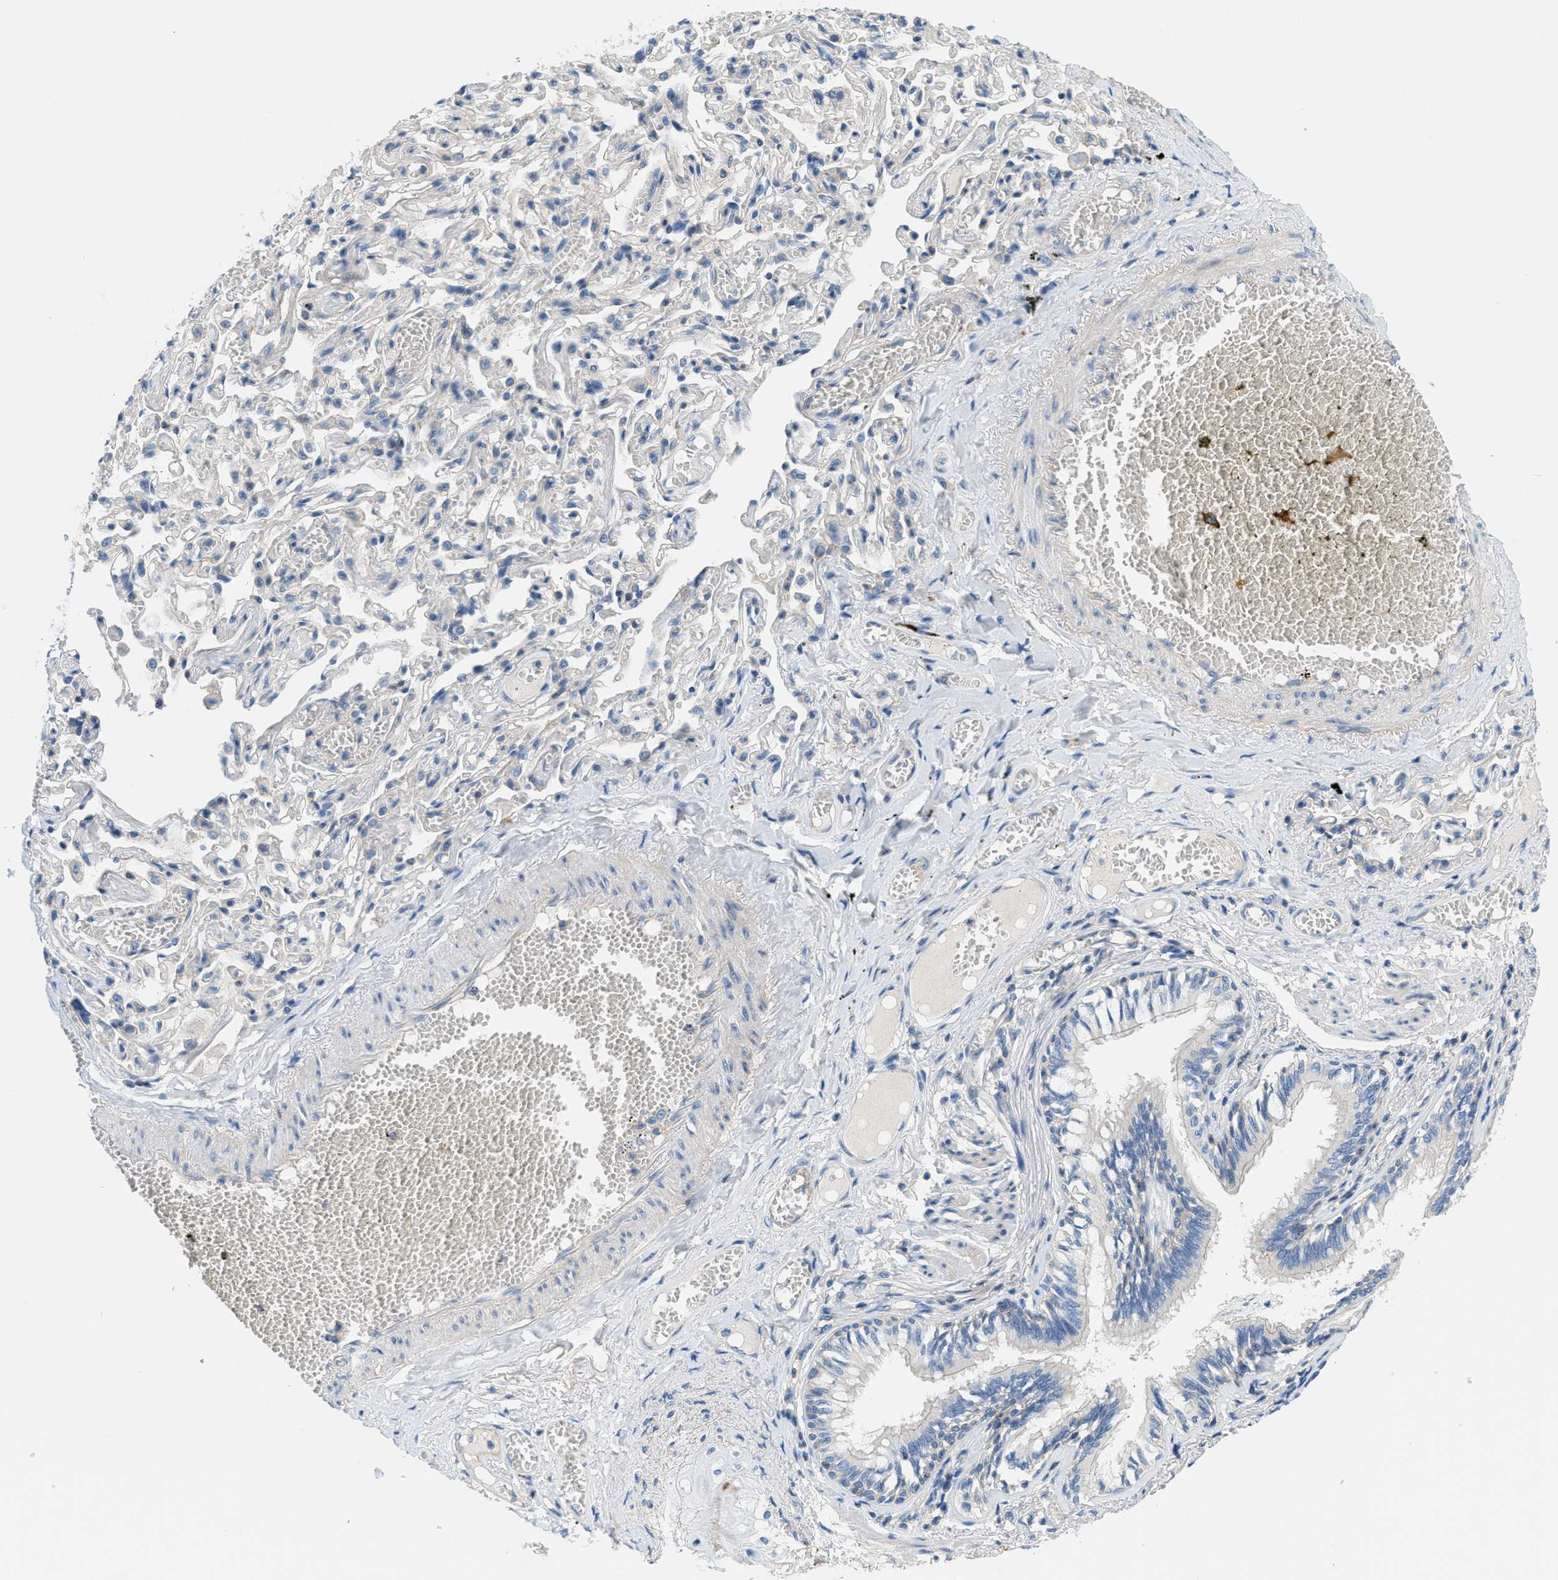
{"staining": {"intensity": "weak", "quantity": "25%-75%", "location": "cytoplasmic/membranous"}, "tissue": "bronchus", "cell_type": "Respiratory epithelial cells", "image_type": "normal", "snomed": [{"axis": "morphology", "description": "Normal tissue, NOS"}, {"axis": "topography", "description": "Bronchus"}], "caption": "Immunohistochemical staining of unremarkable bronchus shows weak cytoplasmic/membranous protein expression in about 25%-75% of respiratory epithelial cells.", "gene": "ORAI1", "patient": {"sex": "female", "age": 54}}